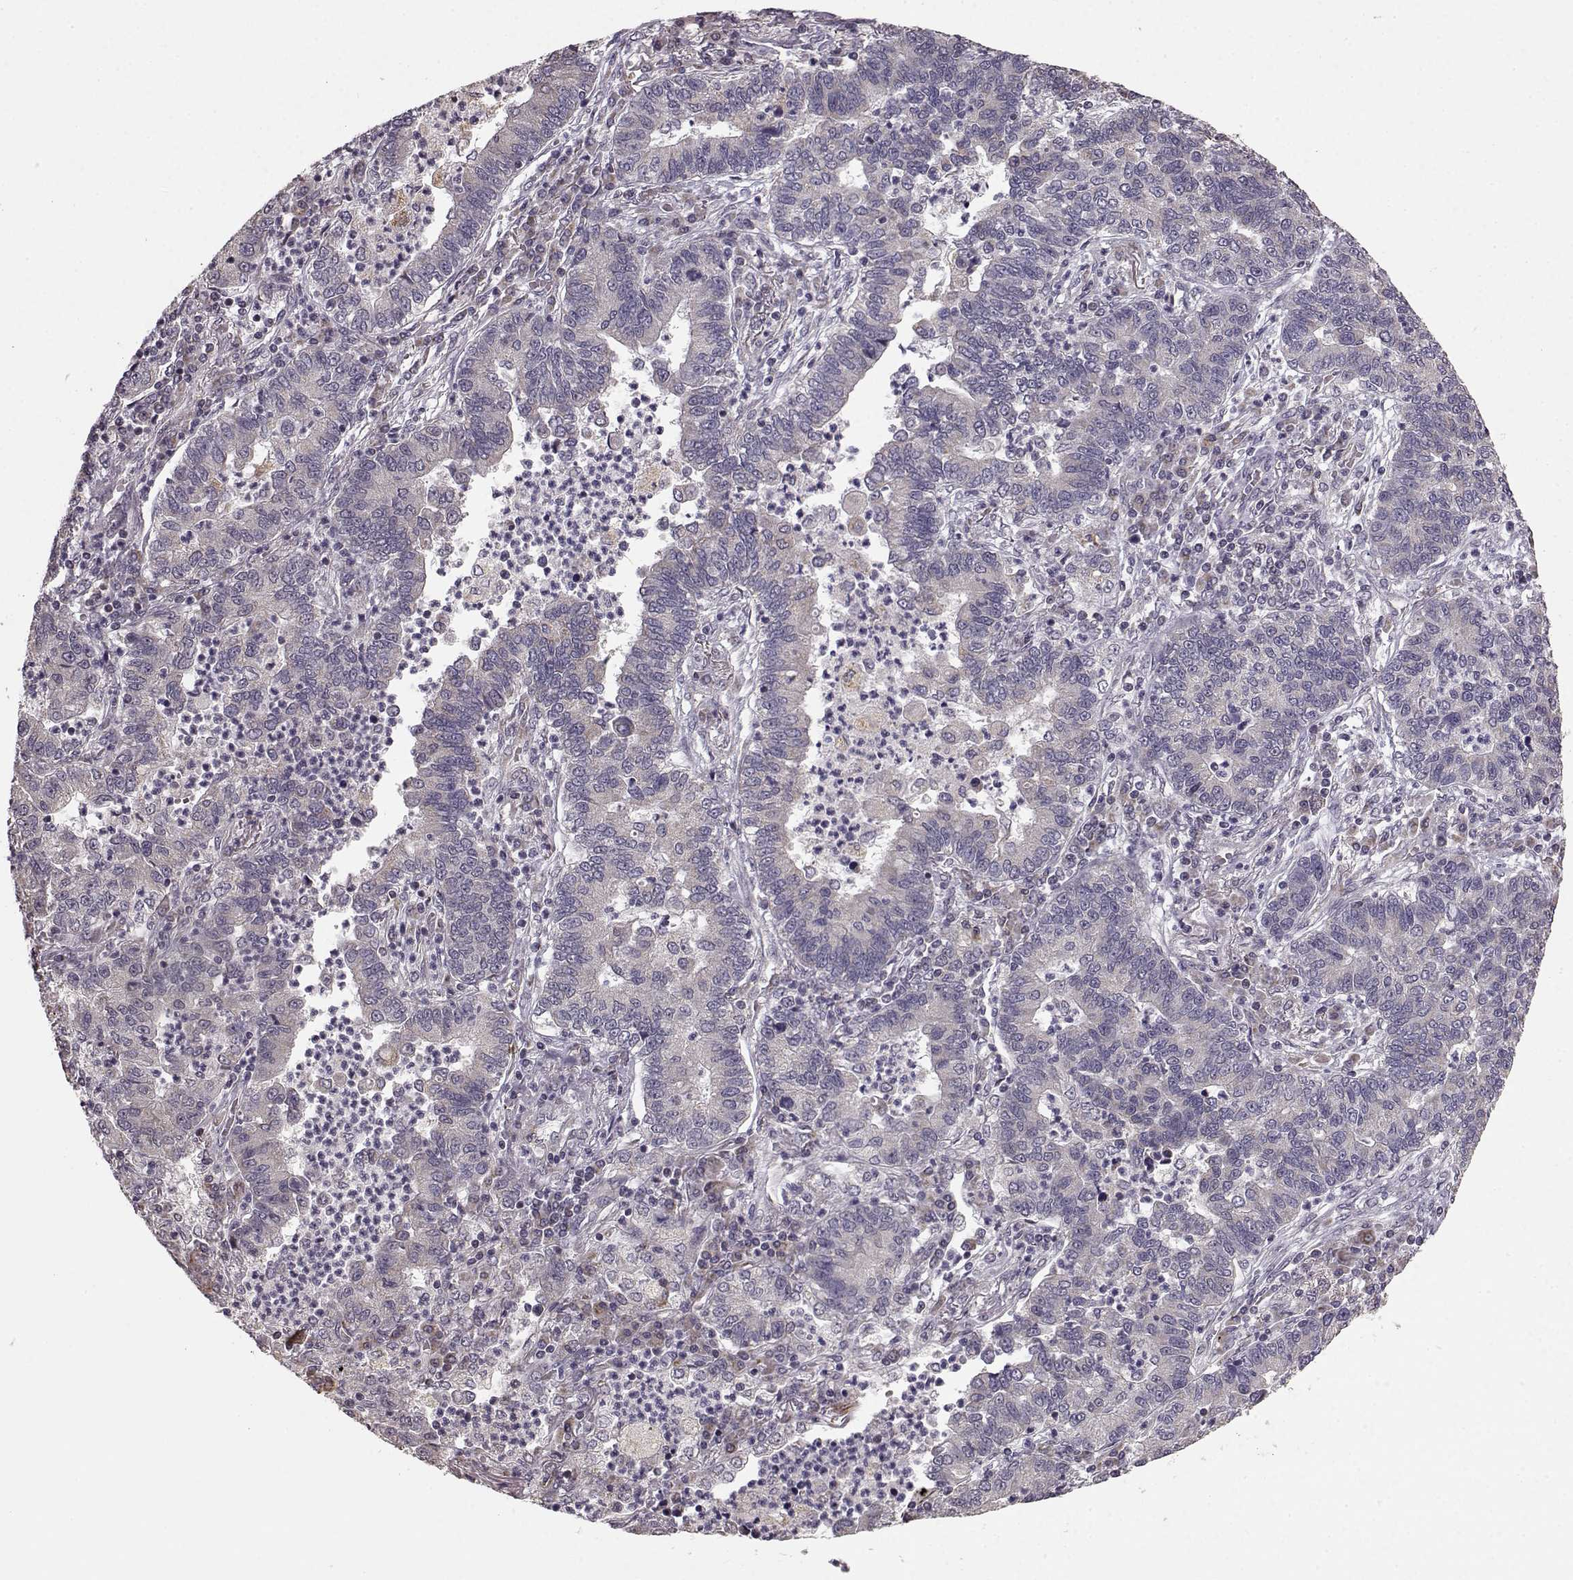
{"staining": {"intensity": "negative", "quantity": "none", "location": "none"}, "tissue": "lung cancer", "cell_type": "Tumor cells", "image_type": "cancer", "snomed": [{"axis": "morphology", "description": "Adenocarcinoma, NOS"}, {"axis": "topography", "description": "Lung"}], "caption": "This is an immunohistochemistry (IHC) histopathology image of human lung adenocarcinoma. There is no expression in tumor cells.", "gene": "BACH2", "patient": {"sex": "female", "age": 57}}